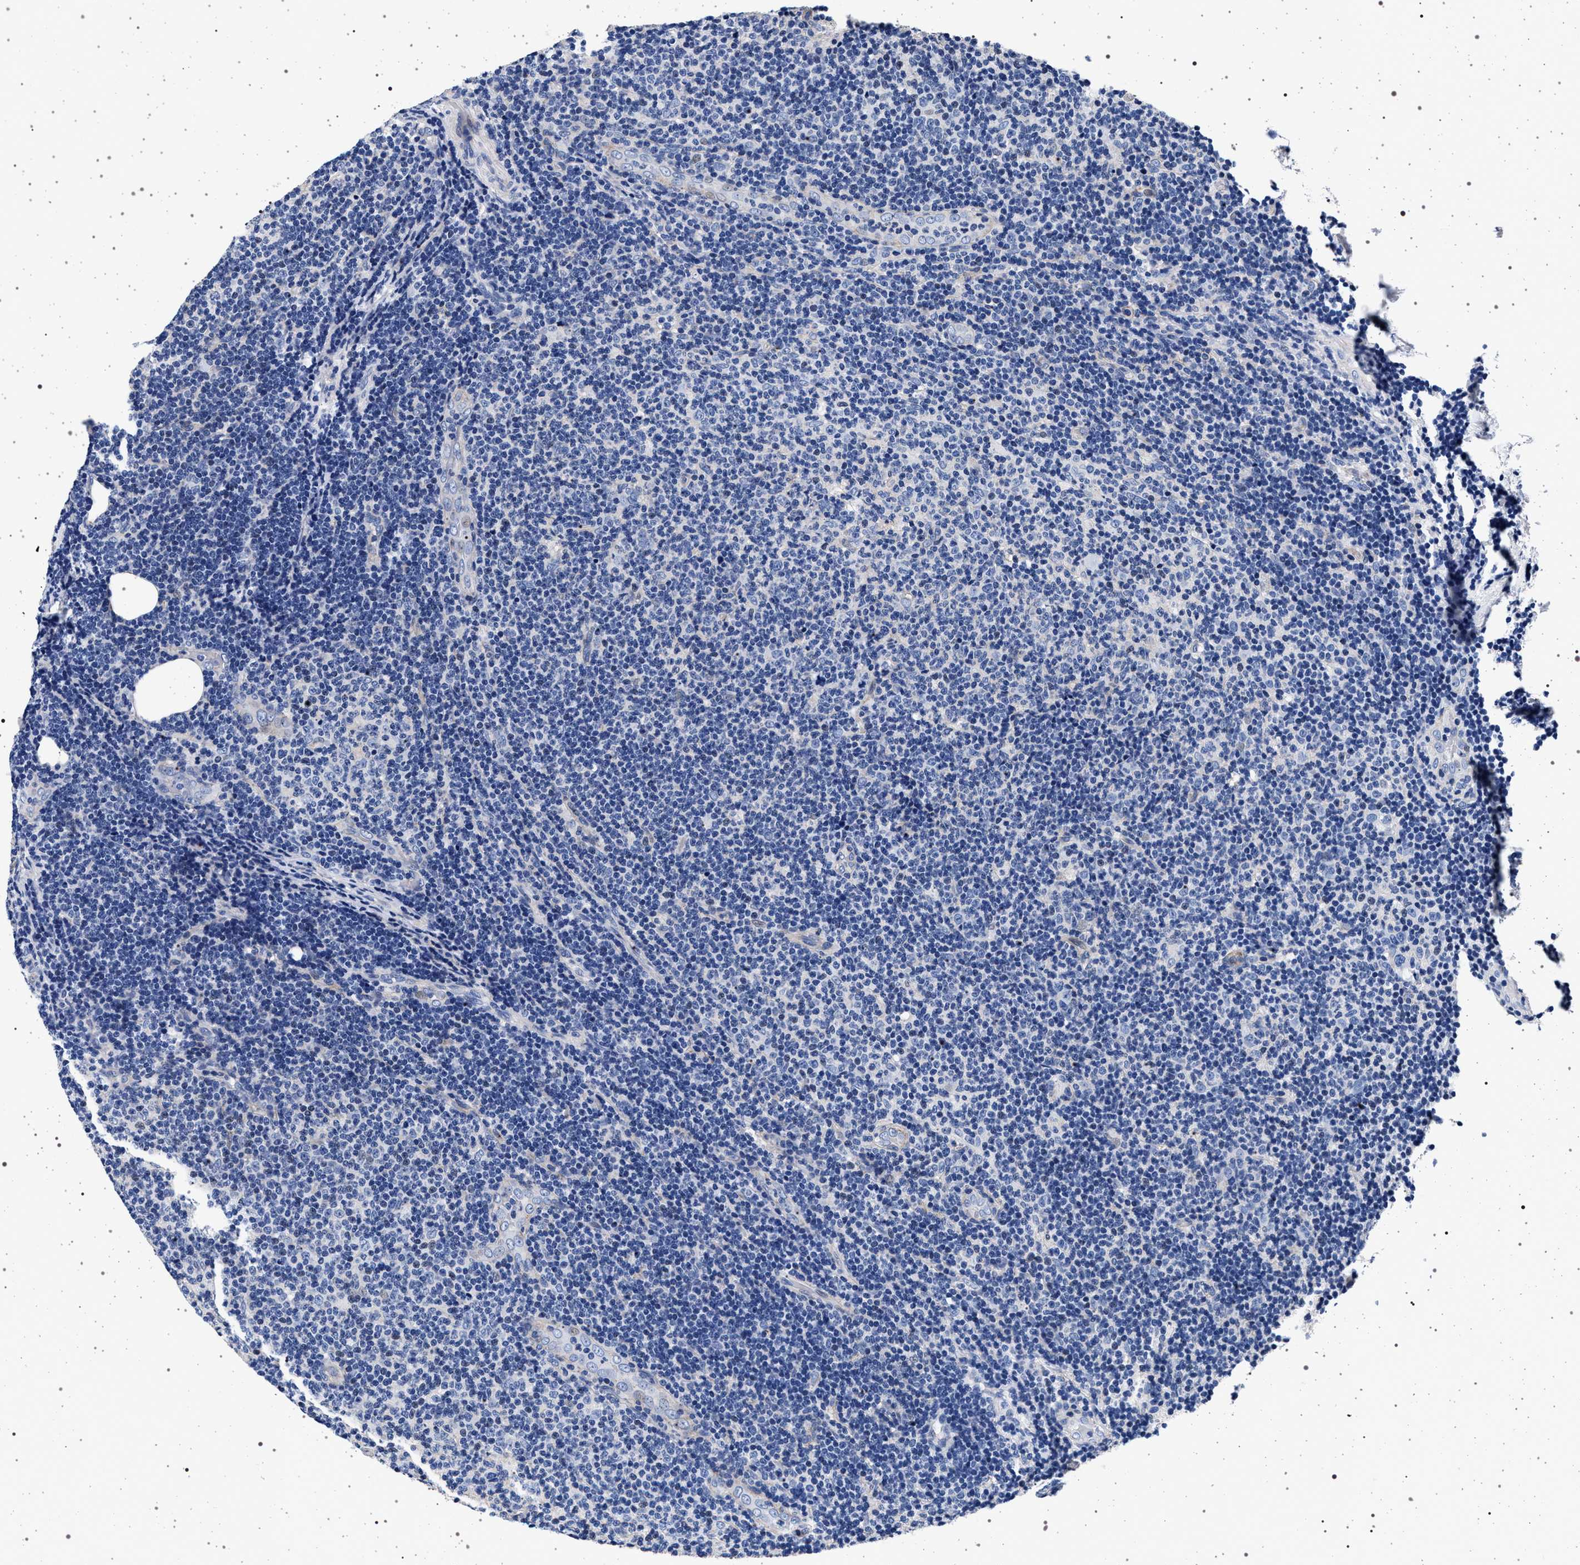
{"staining": {"intensity": "negative", "quantity": "none", "location": "none"}, "tissue": "lymphoma", "cell_type": "Tumor cells", "image_type": "cancer", "snomed": [{"axis": "morphology", "description": "Malignant lymphoma, non-Hodgkin's type, Low grade"}, {"axis": "topography", "description": "Lymph node"}], "caption": "The photomicrograph exhibits no significant positivity in tumor cells of low-grade malignant lymphoma, non-Hodgkin's type.", "gene": "SLC9A1", "patient": {"sex": "male", "age": 83}}